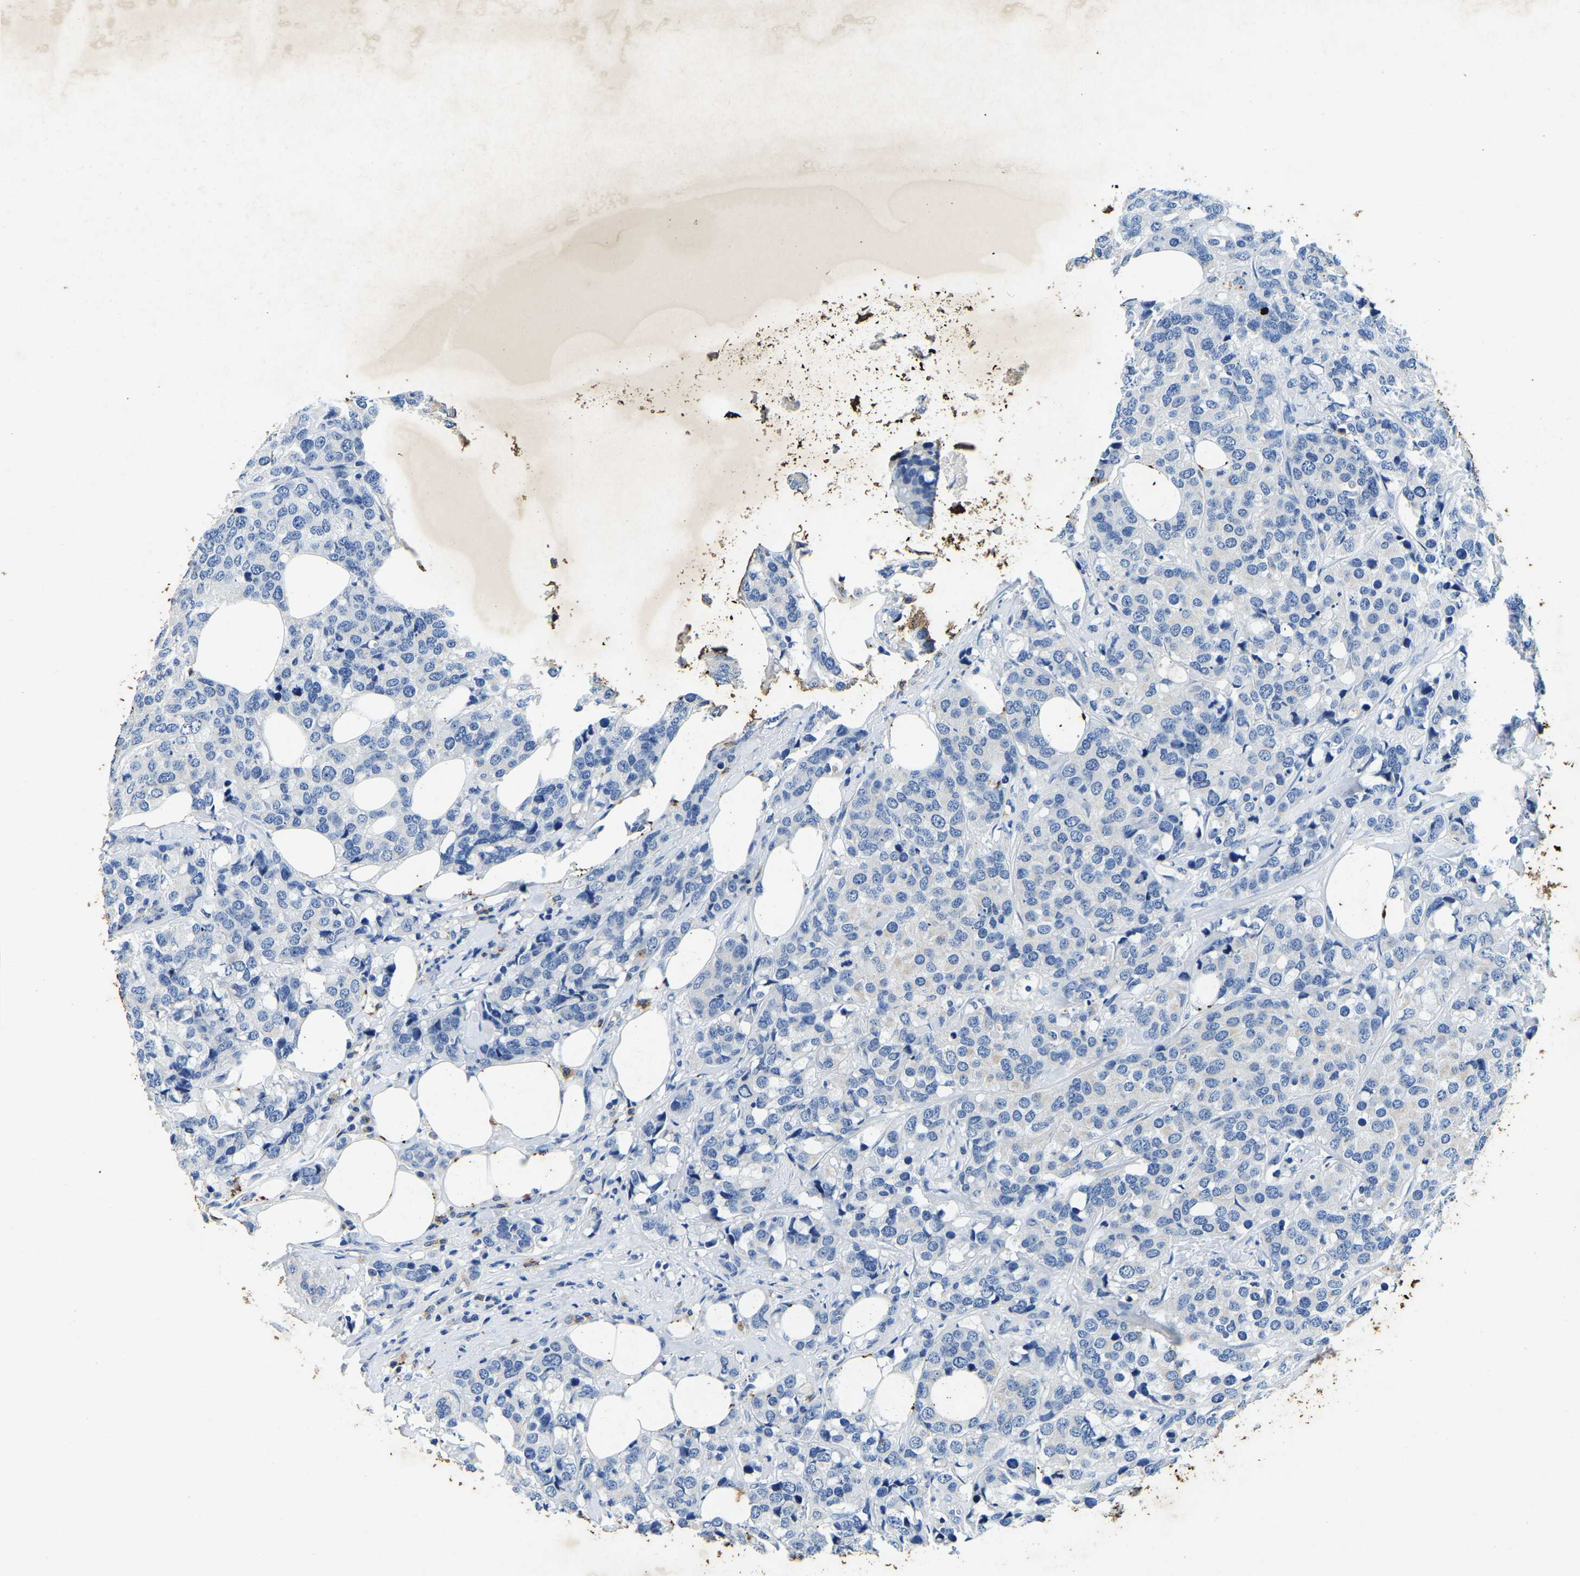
{"staining": {"intensity": "negative", "quantity": "none", "location": "none"}, "tissue": "breast cancer", "cell_type": "Tumor cells", "image_type": "cancer", "snomed": [{"axis": "morphology", "description": "Lobular carcinoma"}, {"axis": "topography", "description": "Breast"}], "caption": "Breast cancer (lobular carcinoma) was stained to show a protein in brown. There is no significant expression in tumor cells.", "gene": "UBN2", "patient": {"sex": "female", "age": 59}}